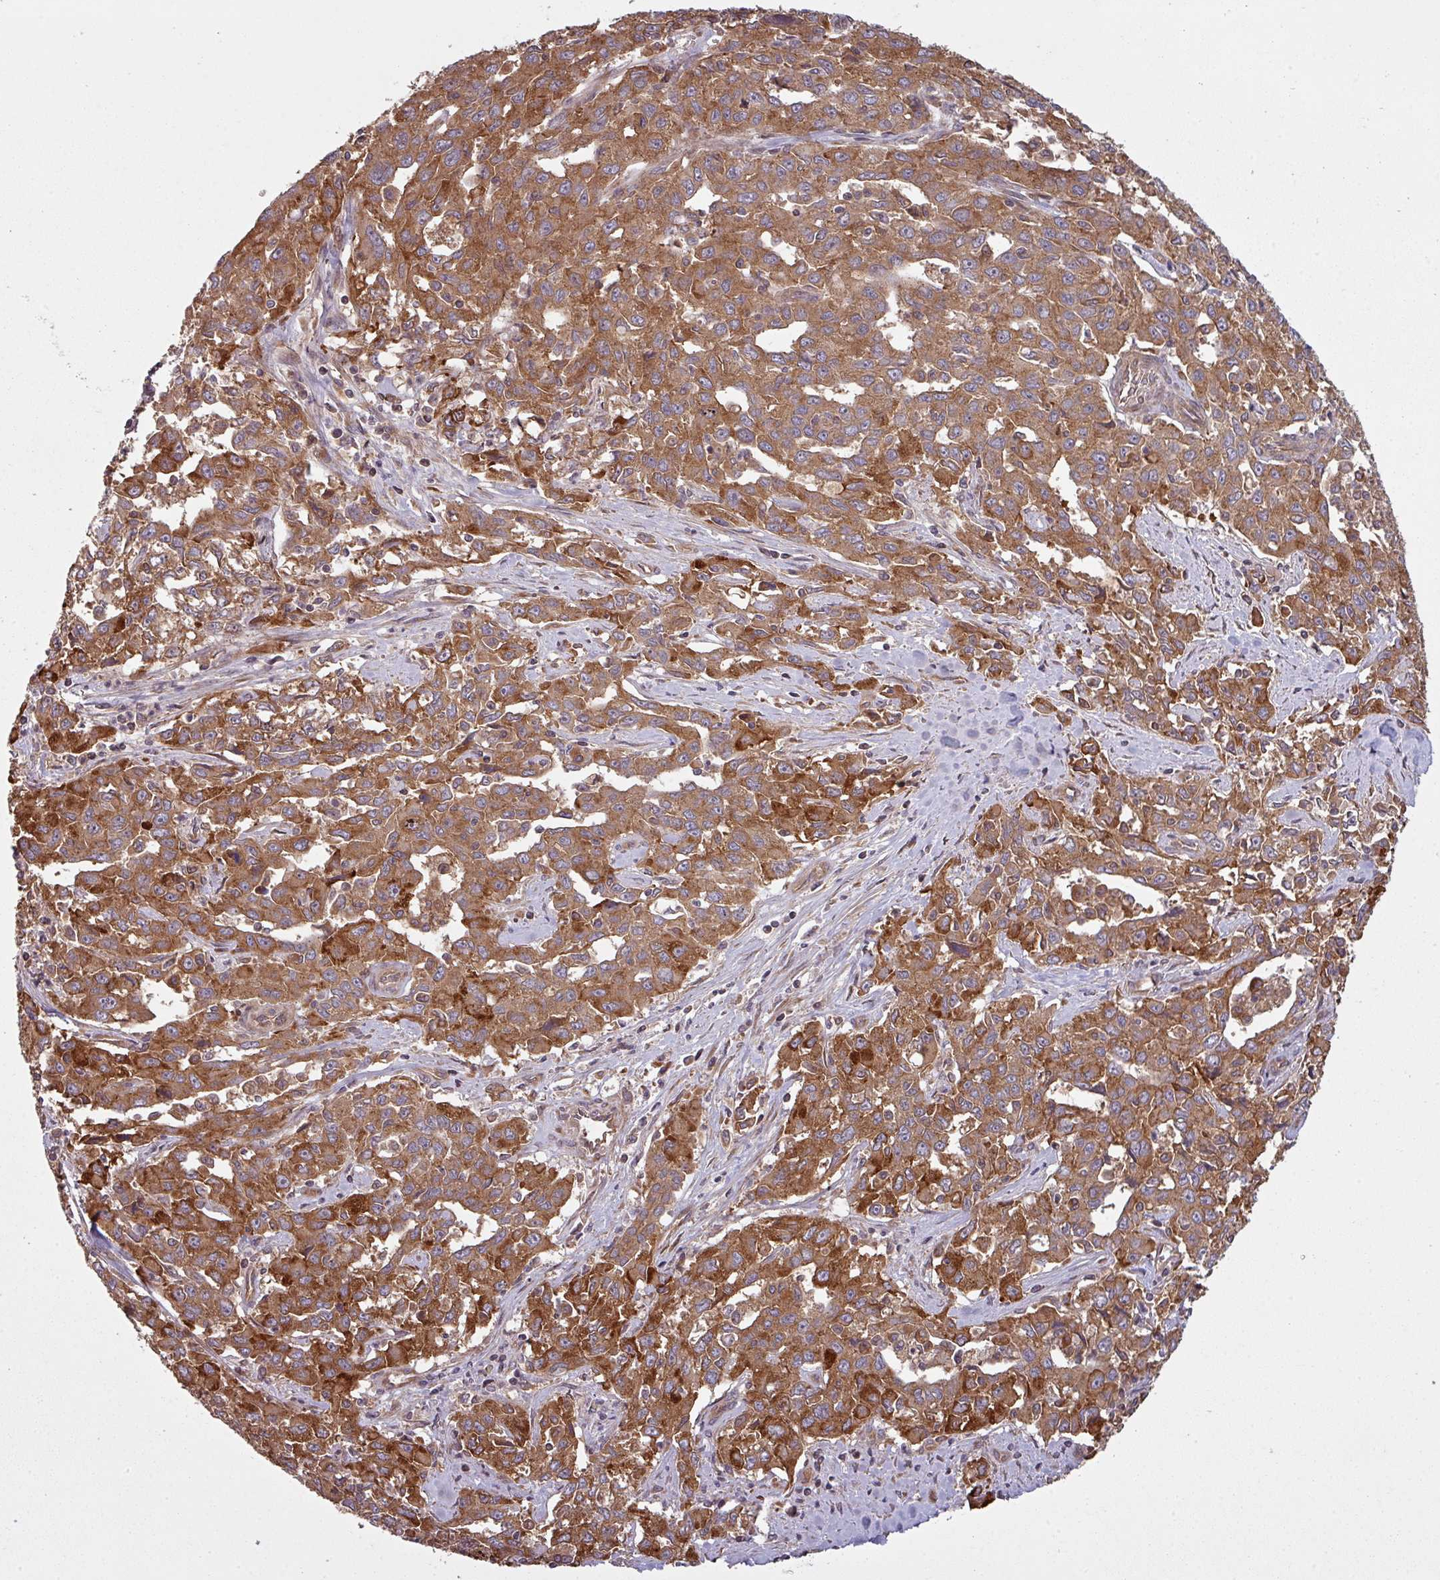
{"staining": {"intensity": "strong", "quantity": ">75%", "location": "cytoplasmic/membranous"}, "tissue": "liver cancer", "cell_type": "Tumor cells", "image_type": "cancer", "snomed": [{"axis": "morphology", "description": "Carcinoma, Hepatocellular, NOS"}, {"axis": "topography", "description": "Liver"}], "caption": "A histopathology image of liver cancer (hepatocellular carcinoma) stained for a protein reveals strong cytoplasmic/membranous brown staining in tumor cells. Using DAB (3,3'-diaminobenzidine) (brown) and hematoxylin (blue) stains, captured at high magnification using brightfield microscopy.", "gene": "SNRNP25", "patient": {"sex": "male", "age": 63}}